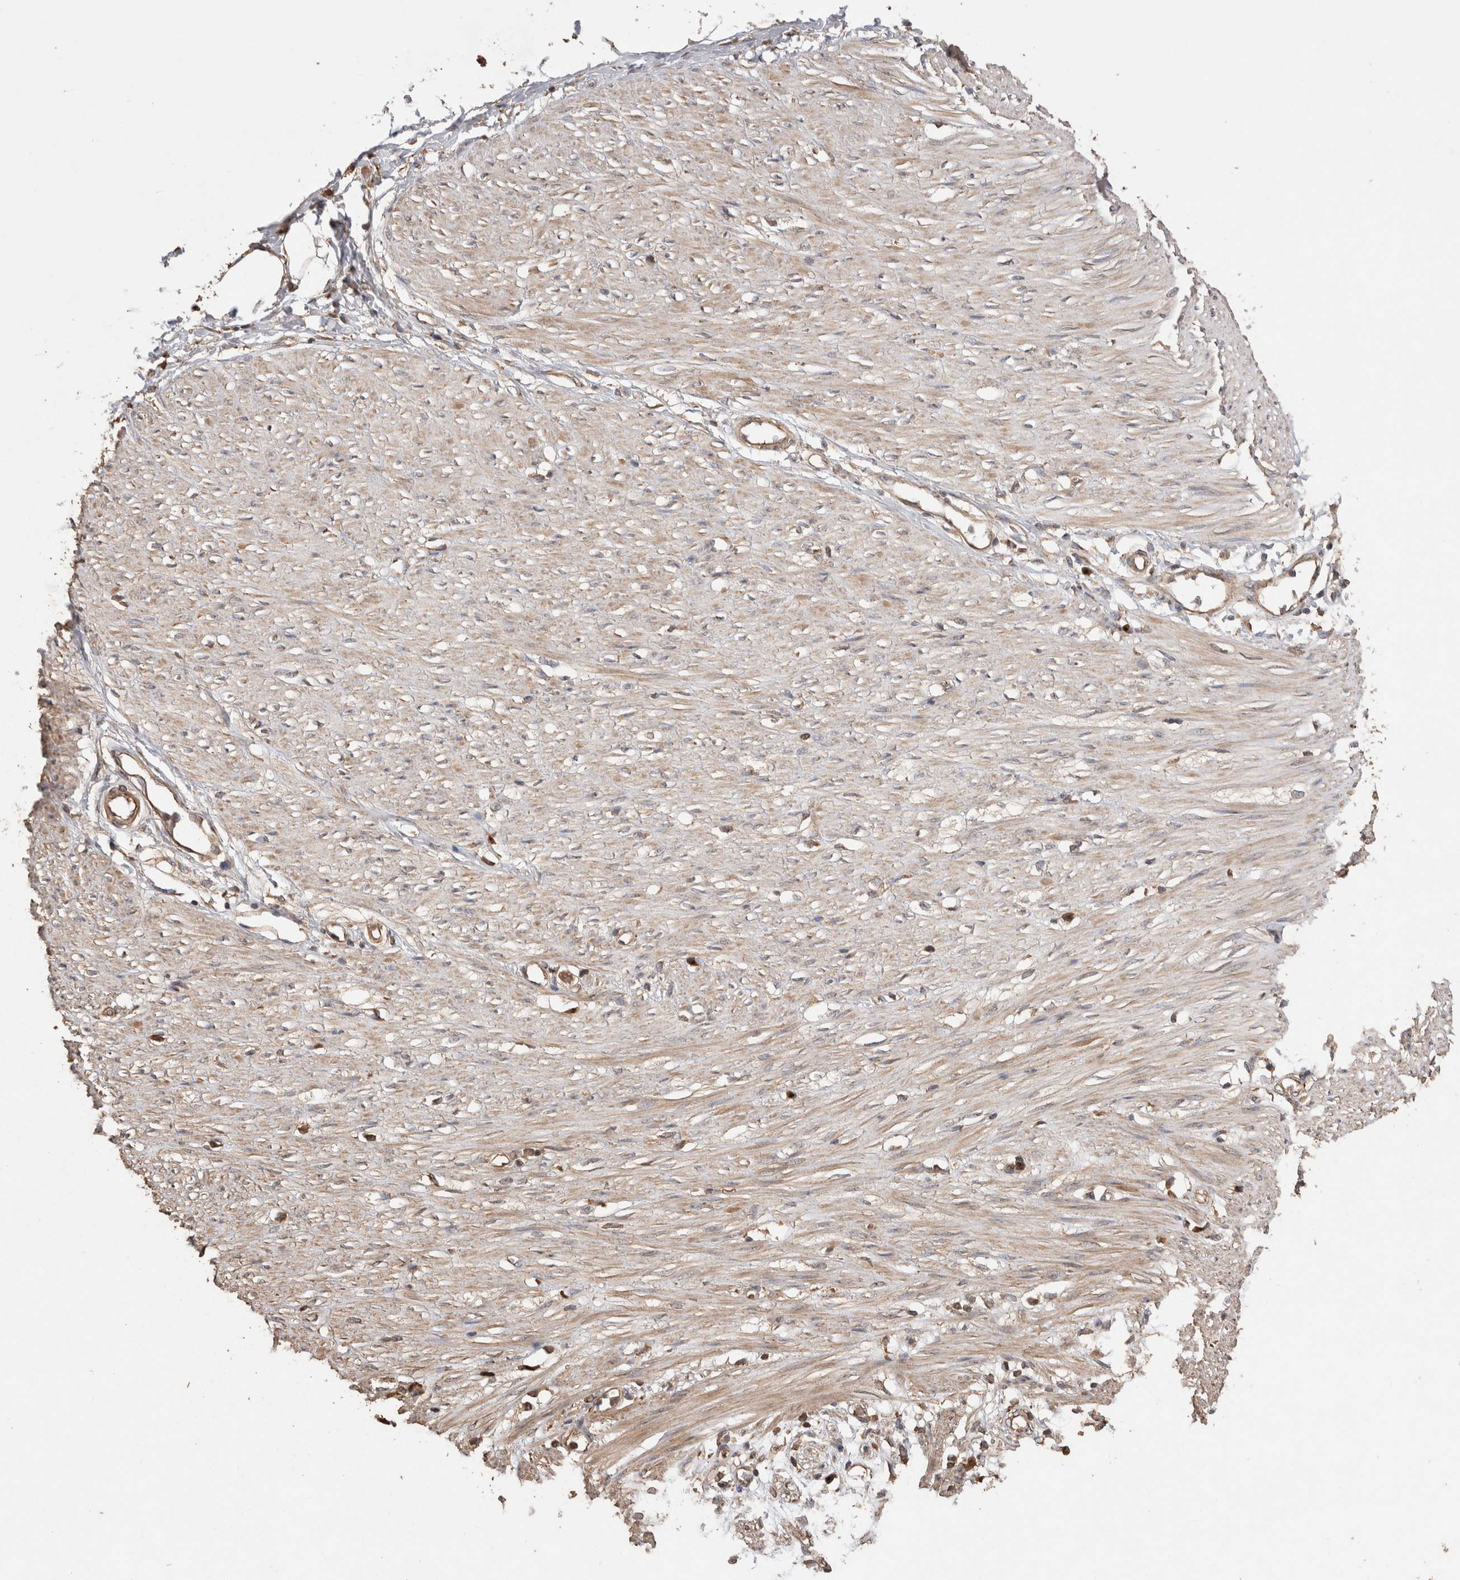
{"staining": {"intensity": "moderate", "quantity": "25%-75%", "location": "cytoplasmic/membranous"}, "tissue": "adipose tissue", "cell_type": "Adipocytes", "image_type": "normal", "snomed": [{"axis": "morphology", "description": "Normal tissue, NOS"}, {"axis": "morphology", "description": "Adenocarcinoma, NOS"}, {"axis": "topography", "description": "Colon"}, {"axis": "topography", "description": "Peripheral nerve tissue"}], "caption": "The histopathology image reveals immunohistochemical staining of benign adipose tissue. There is moderate cytoplasmic/membranous expression is seen in approximately 25%-75% of adipocytes. (Brightfield microscopy of DAB IHC at high magnification).", "gene": "SNX31", "patient": {"sex": "male", "age": 14}}